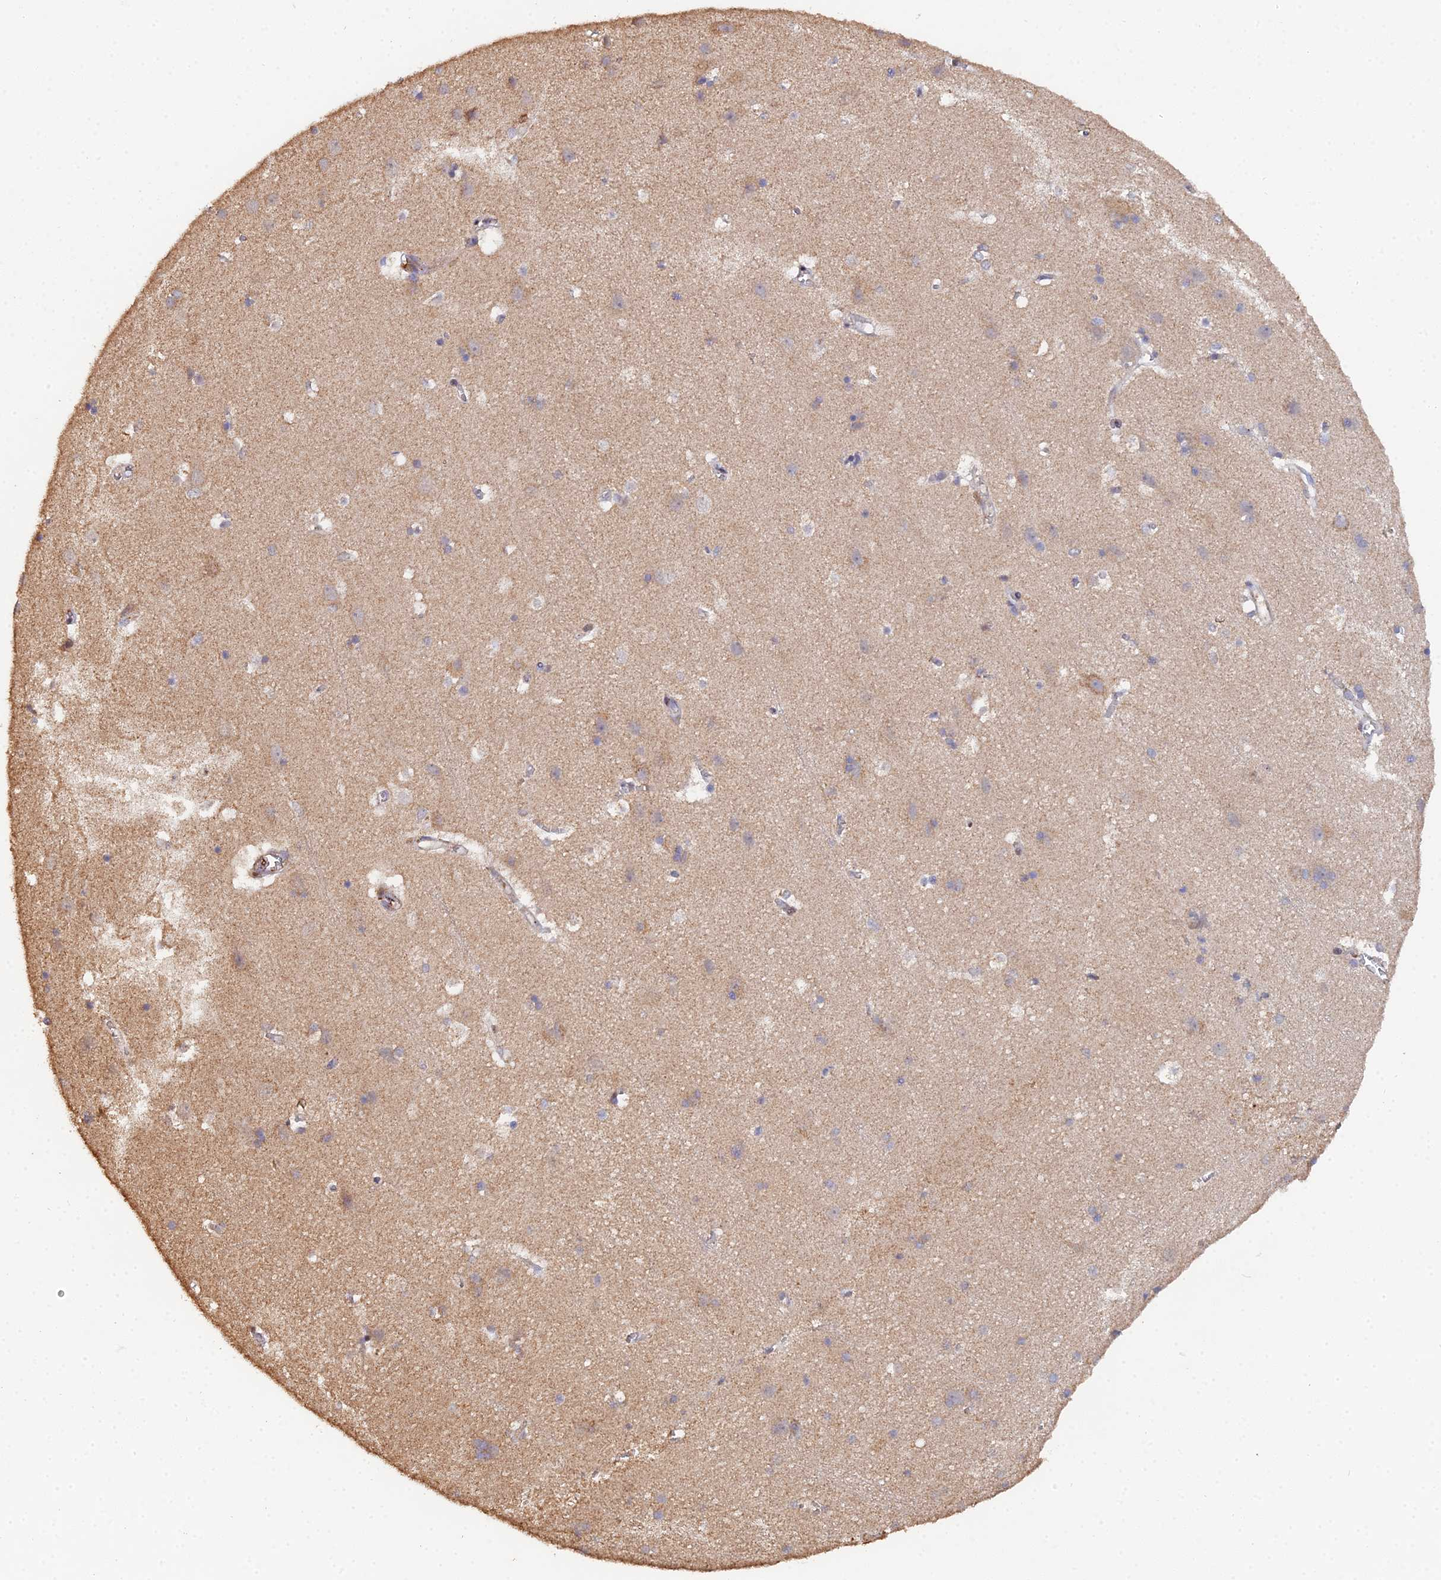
{"staining": {"intensity": "moderate", "quantity": ">75%", "location": "cytoplasmic/membranous"}, "tissue": "cerebral cortex", "cell_type": "Endothelial cells", "image_type": "normal", "snomed": [{"axis": "morphology", "description": "Normal tissue, NOS"}, {"axis": "topography", "description": "Cerebral cortex"}], "caption": "Brown immunohistochemical staining in unremarkable human cerebral cortex shows moderate cytoplasmic/membranous expression in approximately >75% of endothelial cells. (DAB IHC with brightfield microscopy, high magnification).", "gene": "SPANXN4", "patient": {"sex": "male", "age": 54}}